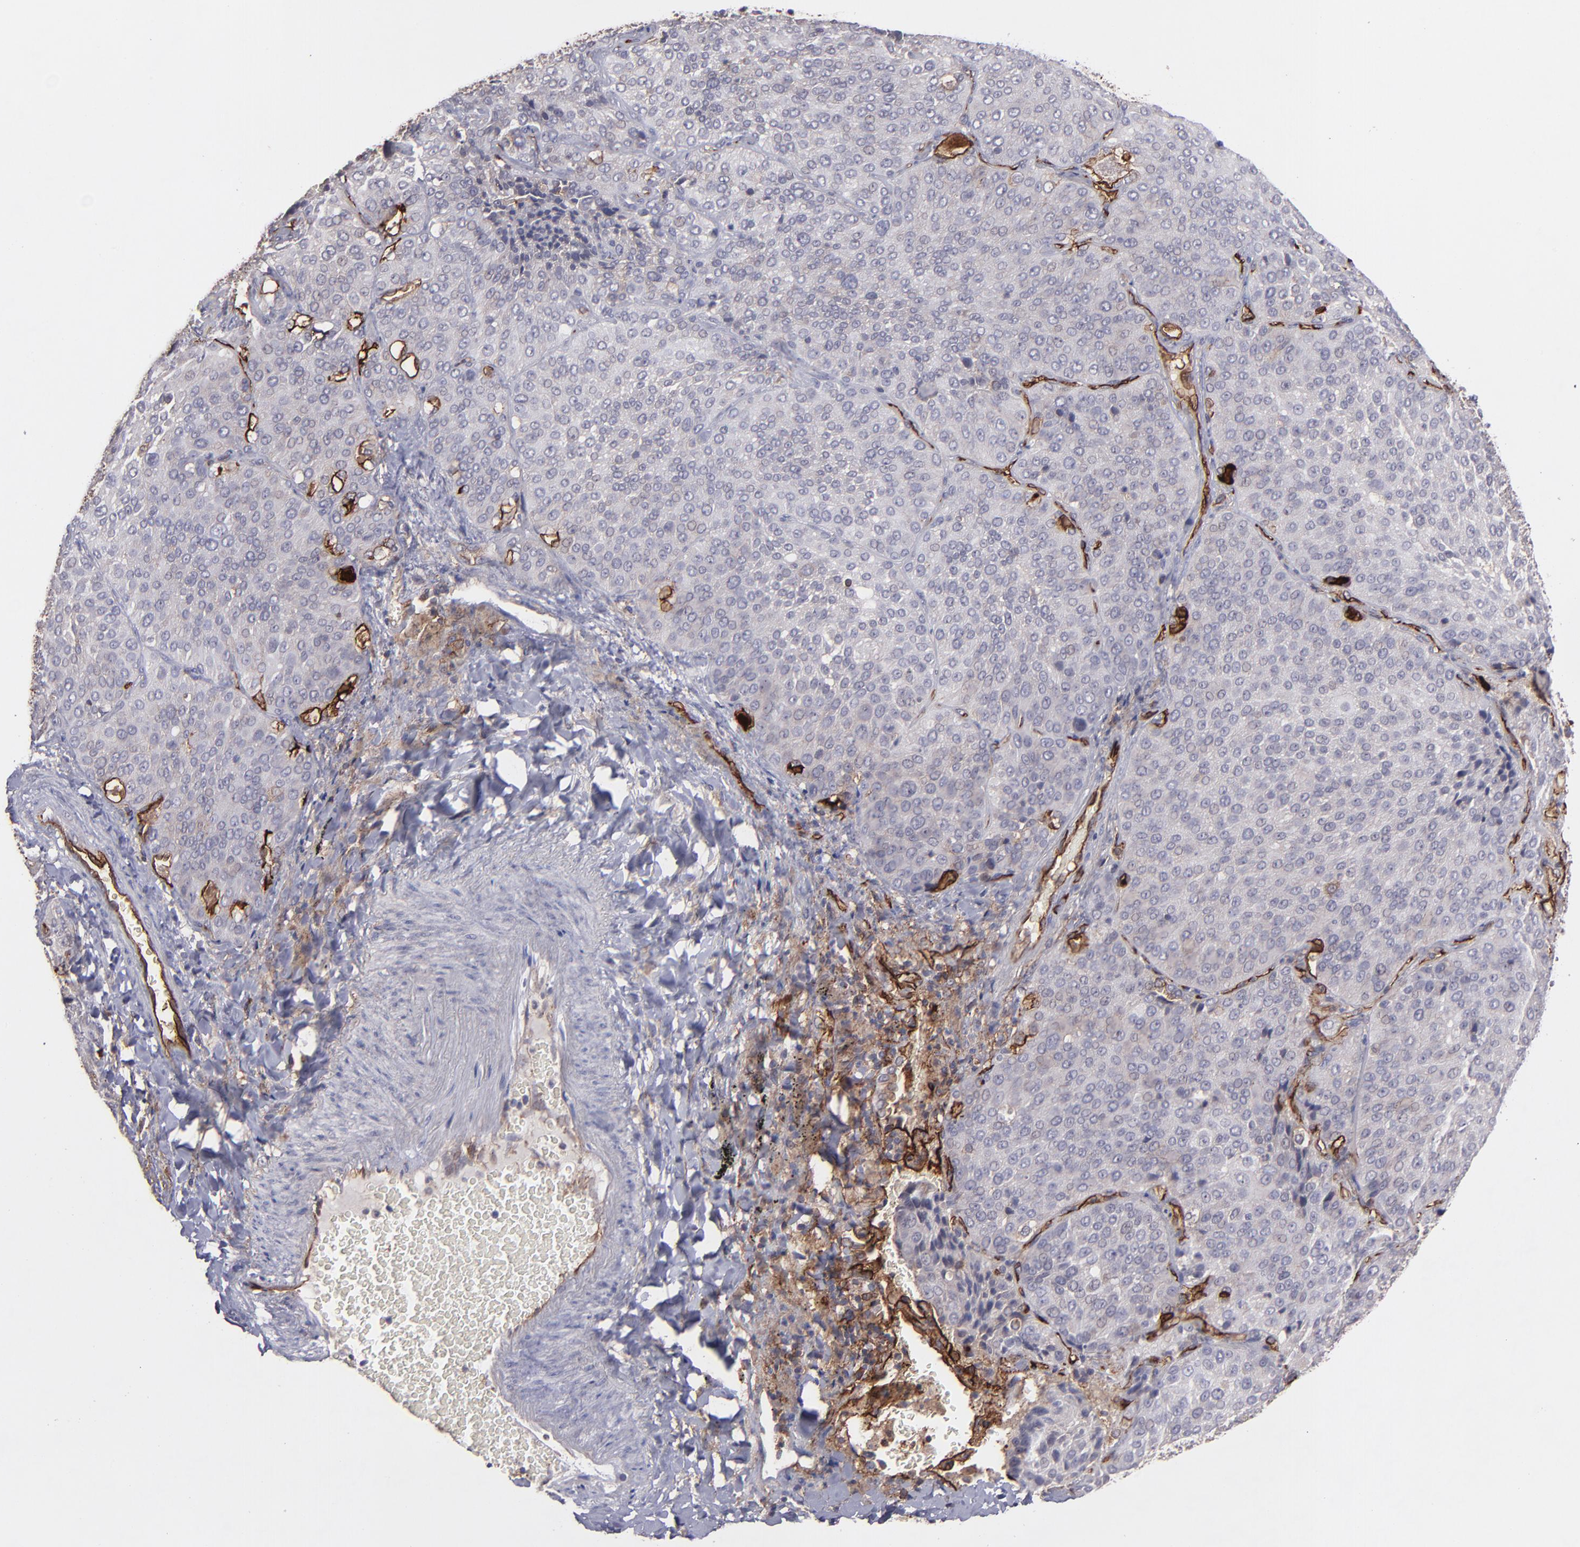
{"staining": {"intensity": "negative", "quantity": "none", "location": "none"}, "tissue": "lung cancer", "cell_type": "Tumor cells", "image_type": "cancer", "snomed": [{"axis": "morphology", "description": "Squamous cell carcinoma, NOS"}, {"axis": "topography", "description": "Lung"}], "caption": "This image is of lung cancer (squamous cell carcinoma) stained with immunohistochemistry to label a protein in brown with the nuclei are counter-stained blue. There is no staining in tumor cells.", "gene": "ICAM1", "patient": {"sex": "male", "age": 54}}